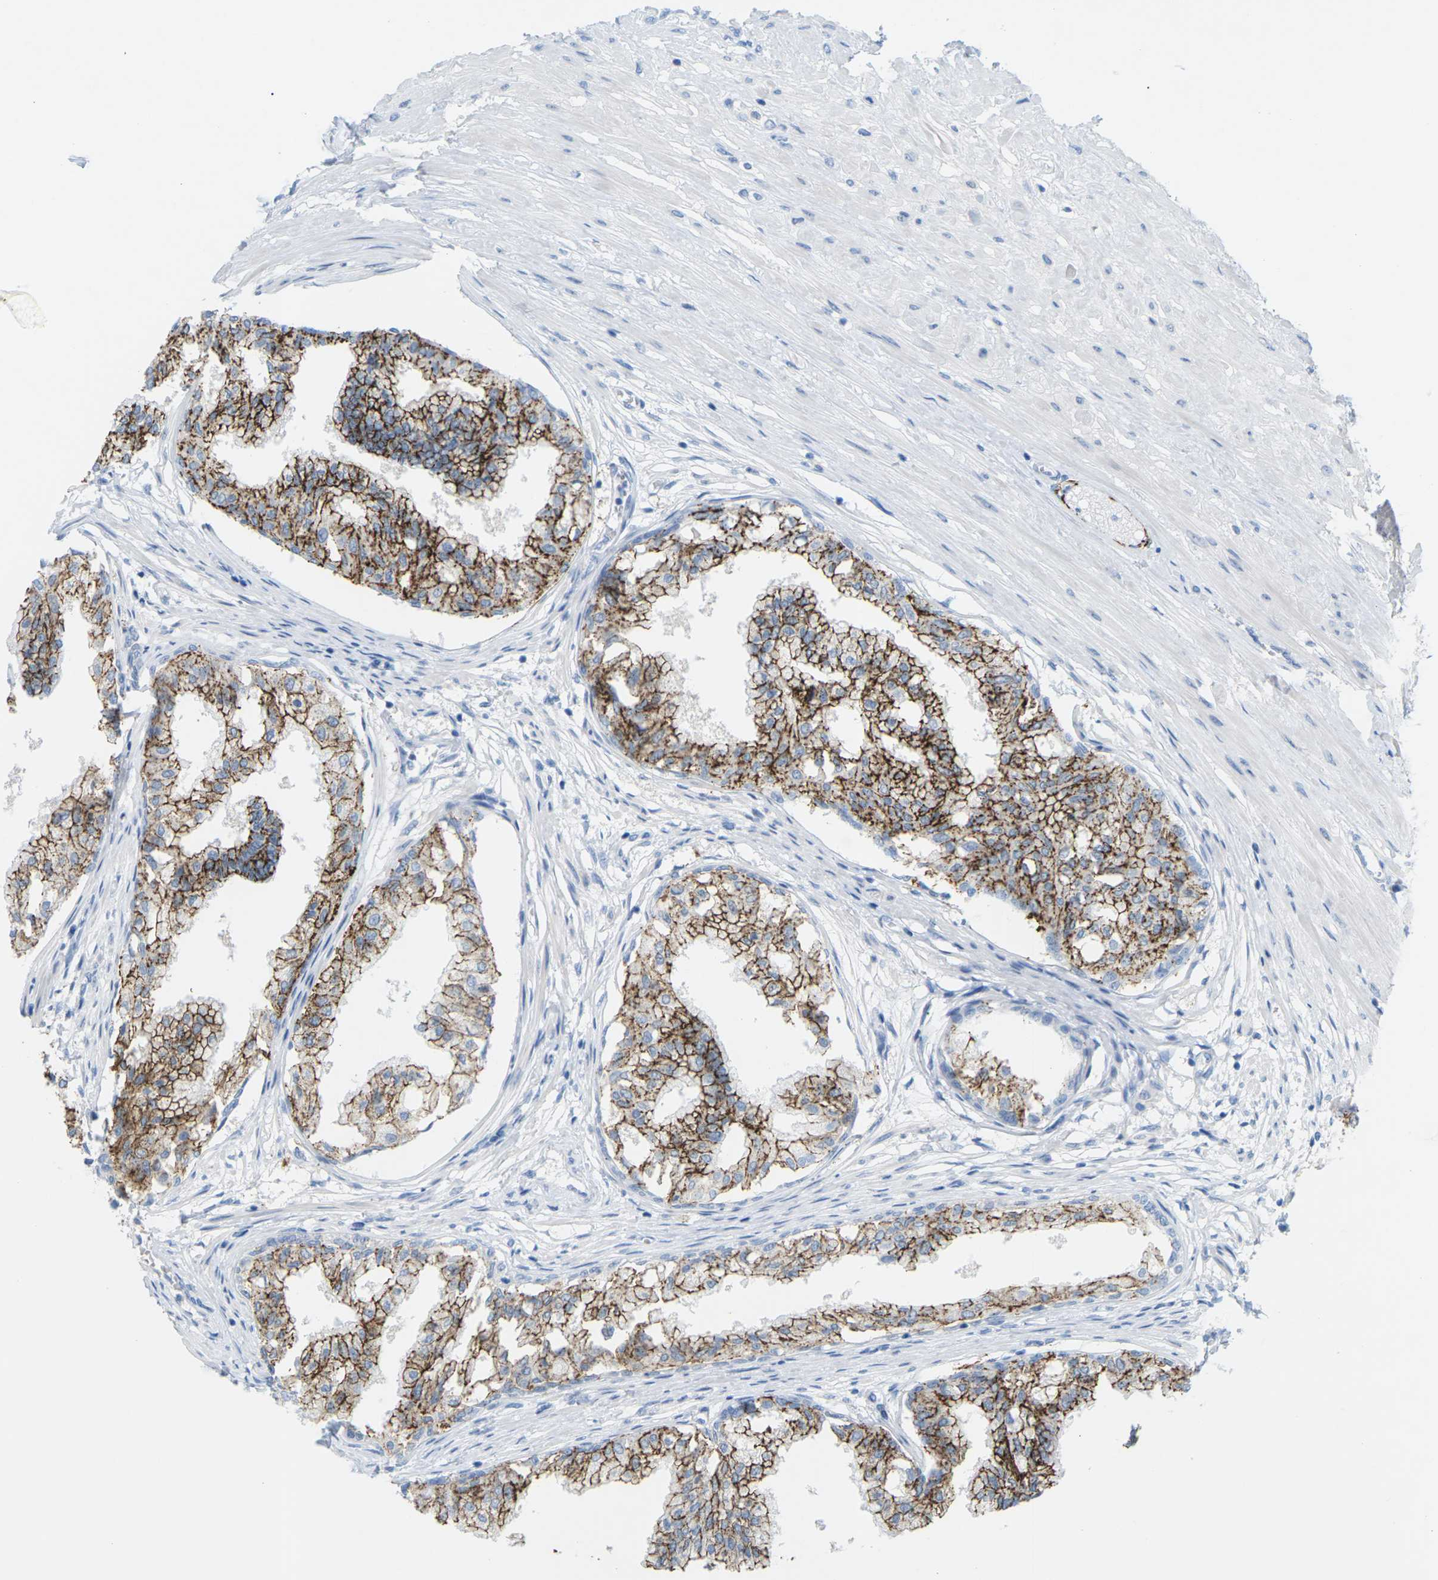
{"staining": {"intensity": "strong", "quantity": ">75%", "location": "cytoplasmic/membranous"}, "tissue": "prostate", "cell_type": "Glandular cells", "image_type": "normal", "snomed": [{"axis": "morphology", "description": "Normal tissue, NOS"}, {"axis": "topography", "description": "Prostate"}, {"axis": "topography", "description": "Seminal veicle"}], "caption": "Protein staining of benign prostate shows strong cytoplasmic/membranous positivity in about >75% of glandular cells.", "gene": "CLDN3", "patient": {"sex": "male", "age": 60}}